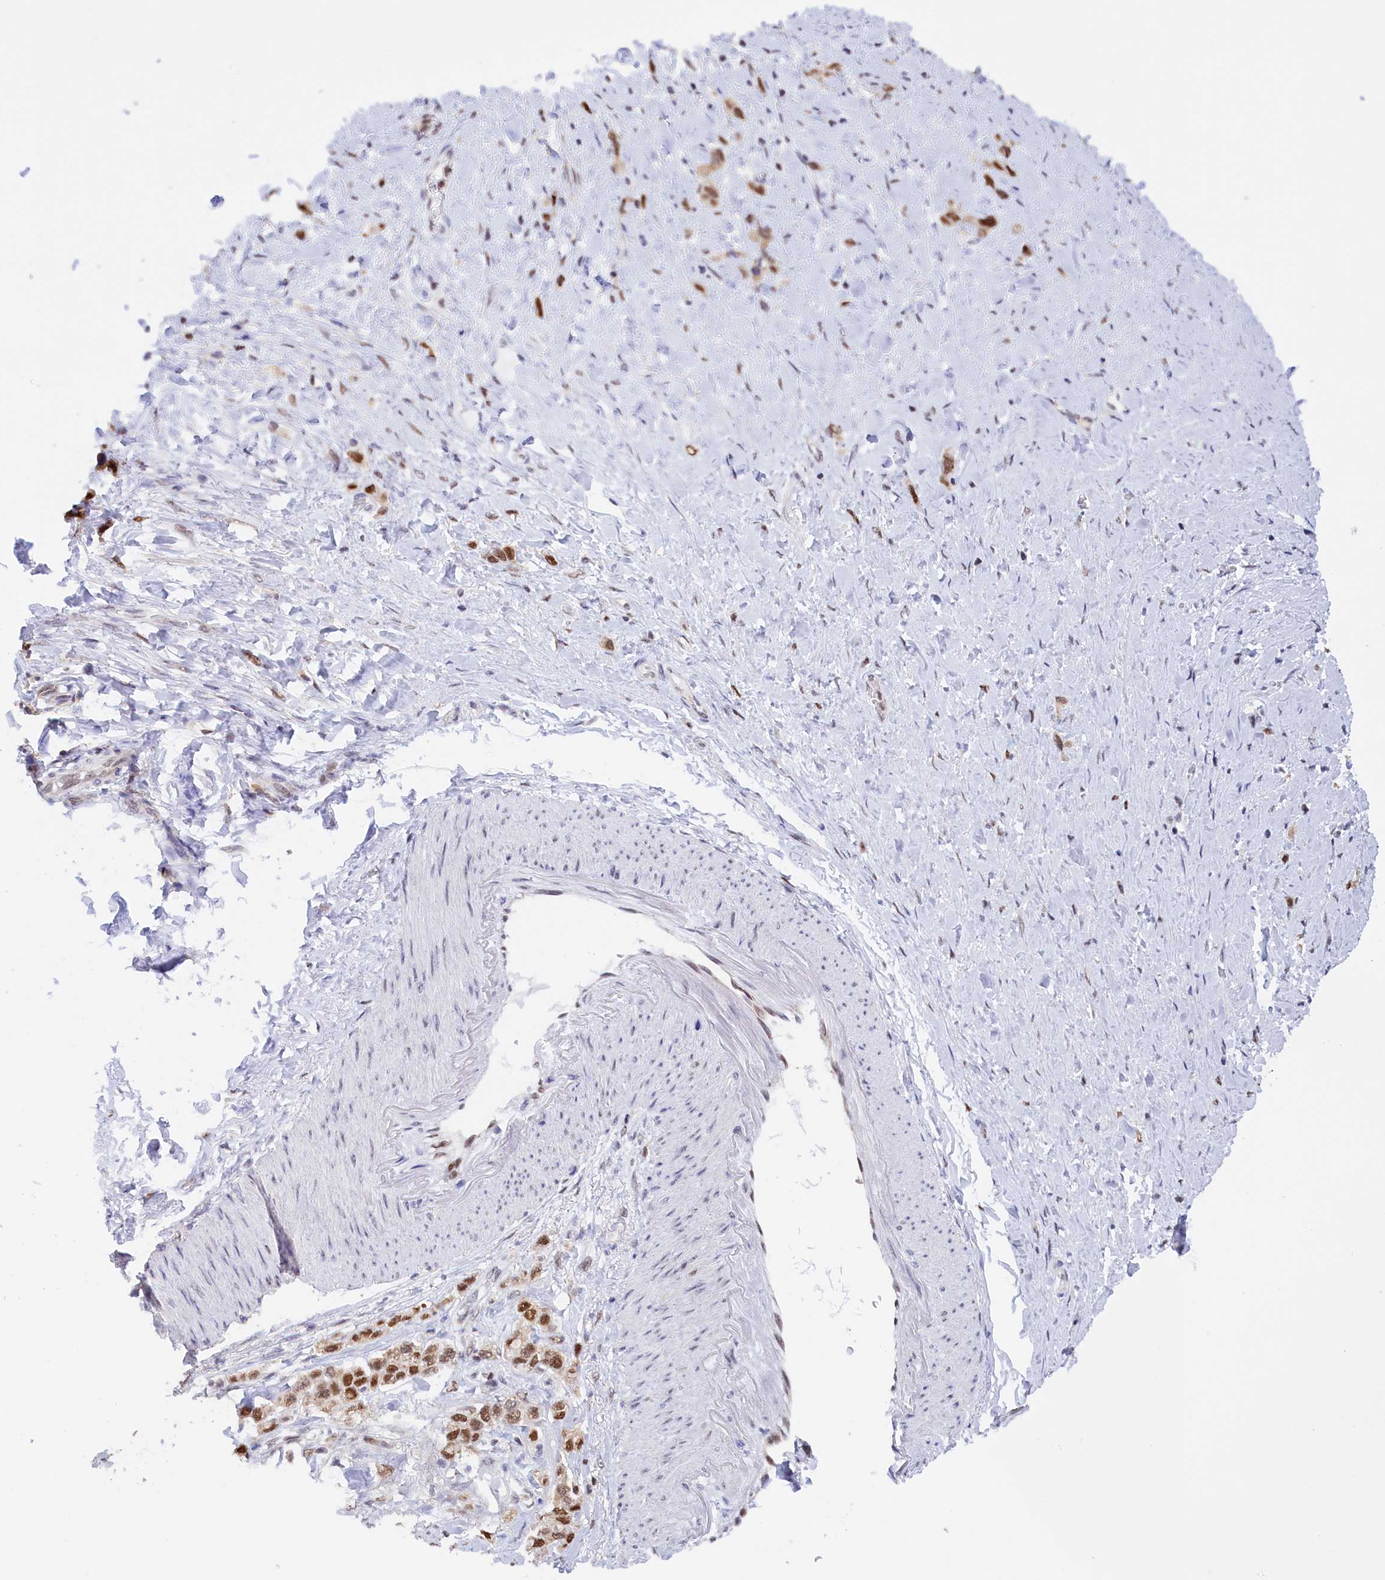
{"staining": {"intensity": "moderate", "quantity": ">75%", "location": "nuclear"}, "tissue": "stomach cancer", "cell_type": "Tumor cells", "image_type": "cancer", "snomed": [{"axis": "morphology", "description": "Adenocarcinoma, NOS"}, {"axis": "topography", "description": "Stomach"}], "caption": "Protein positivity by immunohistochemistry (IHC) reveals moderate nuclear expression in about >75% of tumor cells in stomach cancer.", "gene": "IZUMO2", "patient": {"sex": "female", "age": 65}}